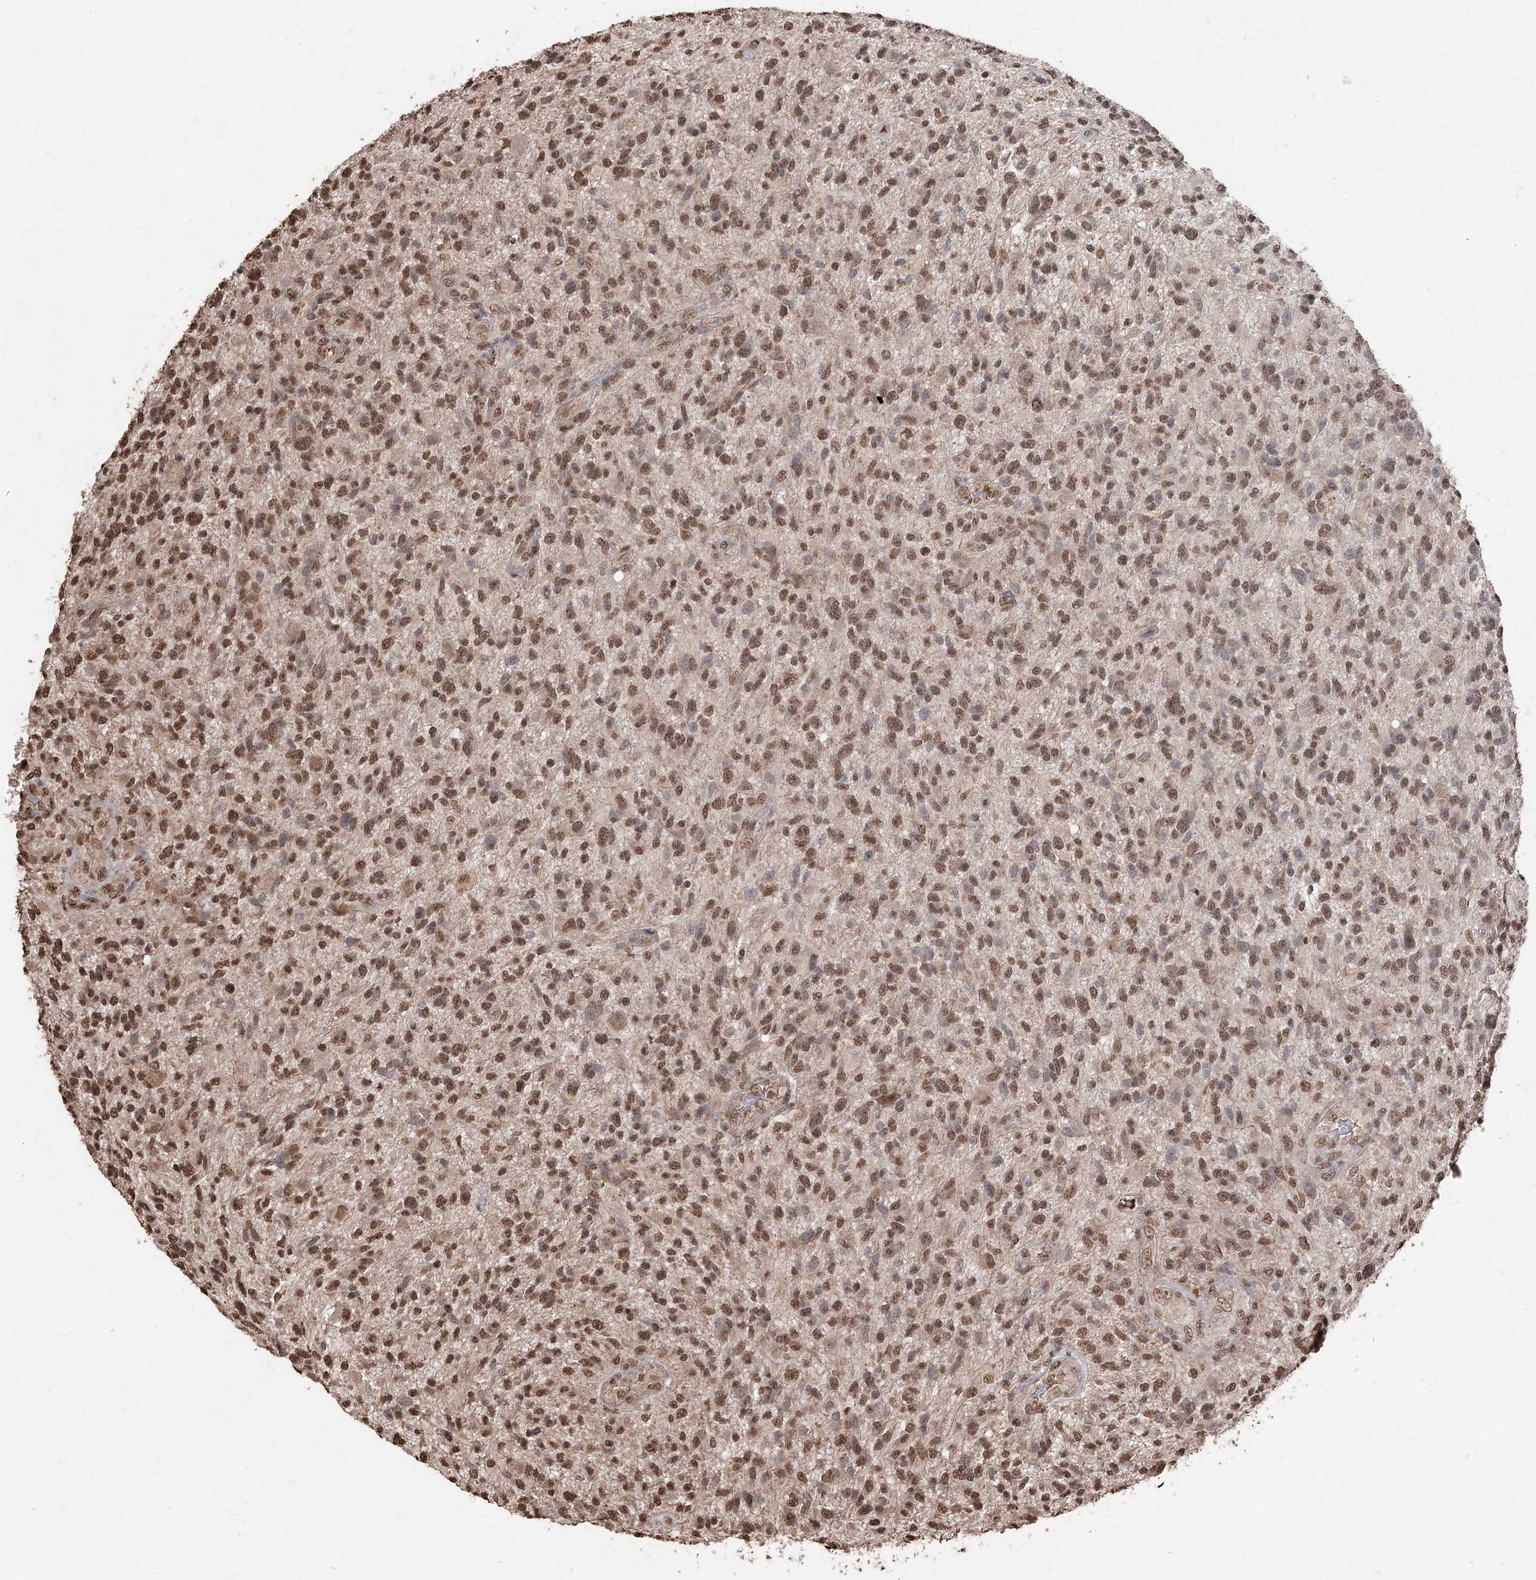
{"staining": {"intensity": "moderate", "quantity": ">75%", "location": "nuclear"}, "tissue": "glioma", "cell_type": "Tumor cells", "image_type": "cancer", "snomed": [{"axis": "morphology", "description": "Glioma, malignant, High grade"}, {"axis": "topography", "description": "Brain"}], "caption": "Malignant high-grade glioma stained for a protein (brown) shows moderate nuclear positive staining in about >75% of tumor cells.", "gene": "ATG14", "patient": {"sex": "male", "age": 47}}